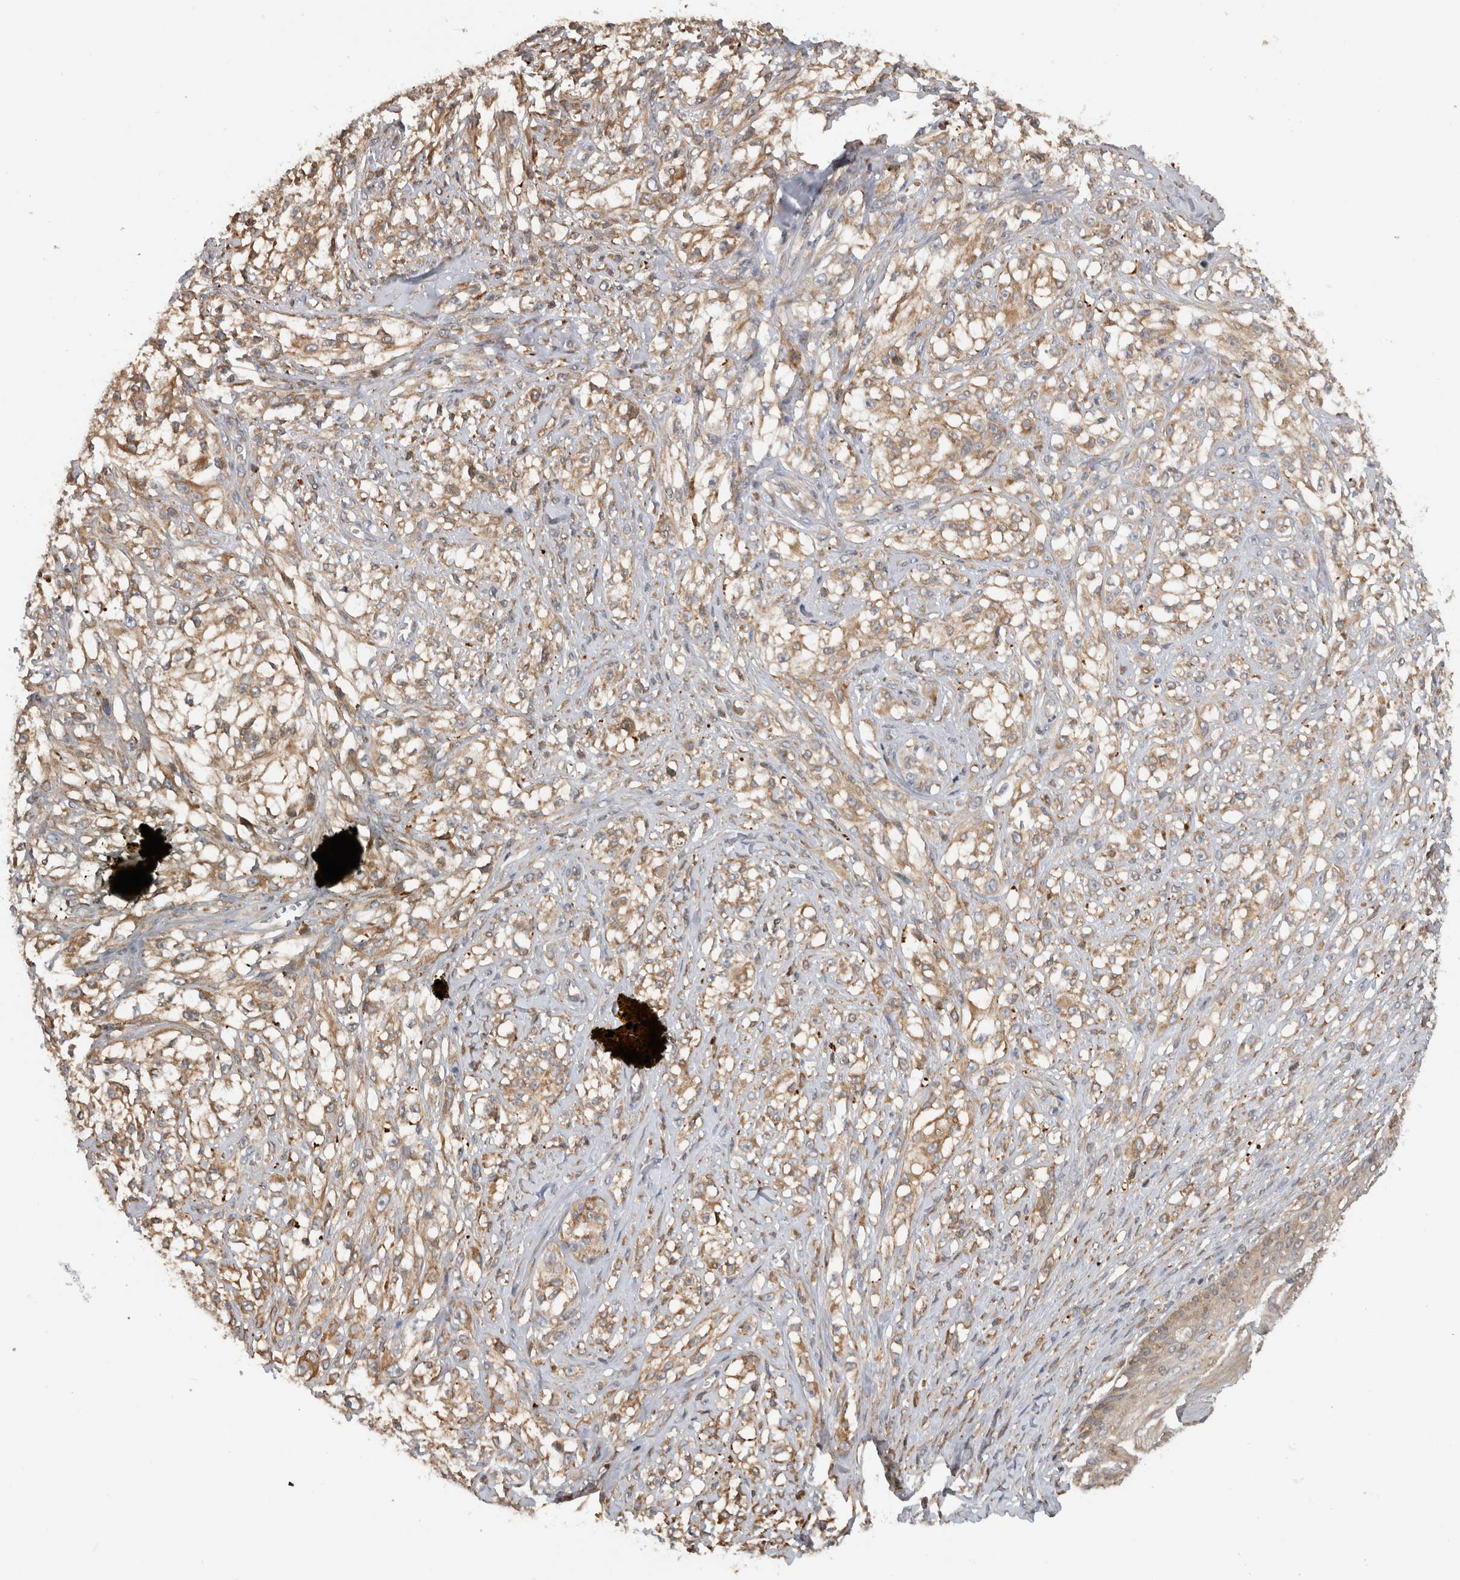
{"staining": {"intensity": "weak", "quantity": ">75%", "location": "cytoplasmic/membranous"}, "tissue": "melanoma", "cell_type": "Tumor cells", "image_type": "cancer", "snomed": [{"axis": "morphology", "description": "Malignant melanoma, NOS"}, {"axis": "topography", "description": "Skin of head"}], "caption": "A brown stain highlights weak cytoplasmic/membranous expression of a protein in human melanoma tumor cells.", "gene": "PARP6", "patient": {"sex": "male", "age": 83}}